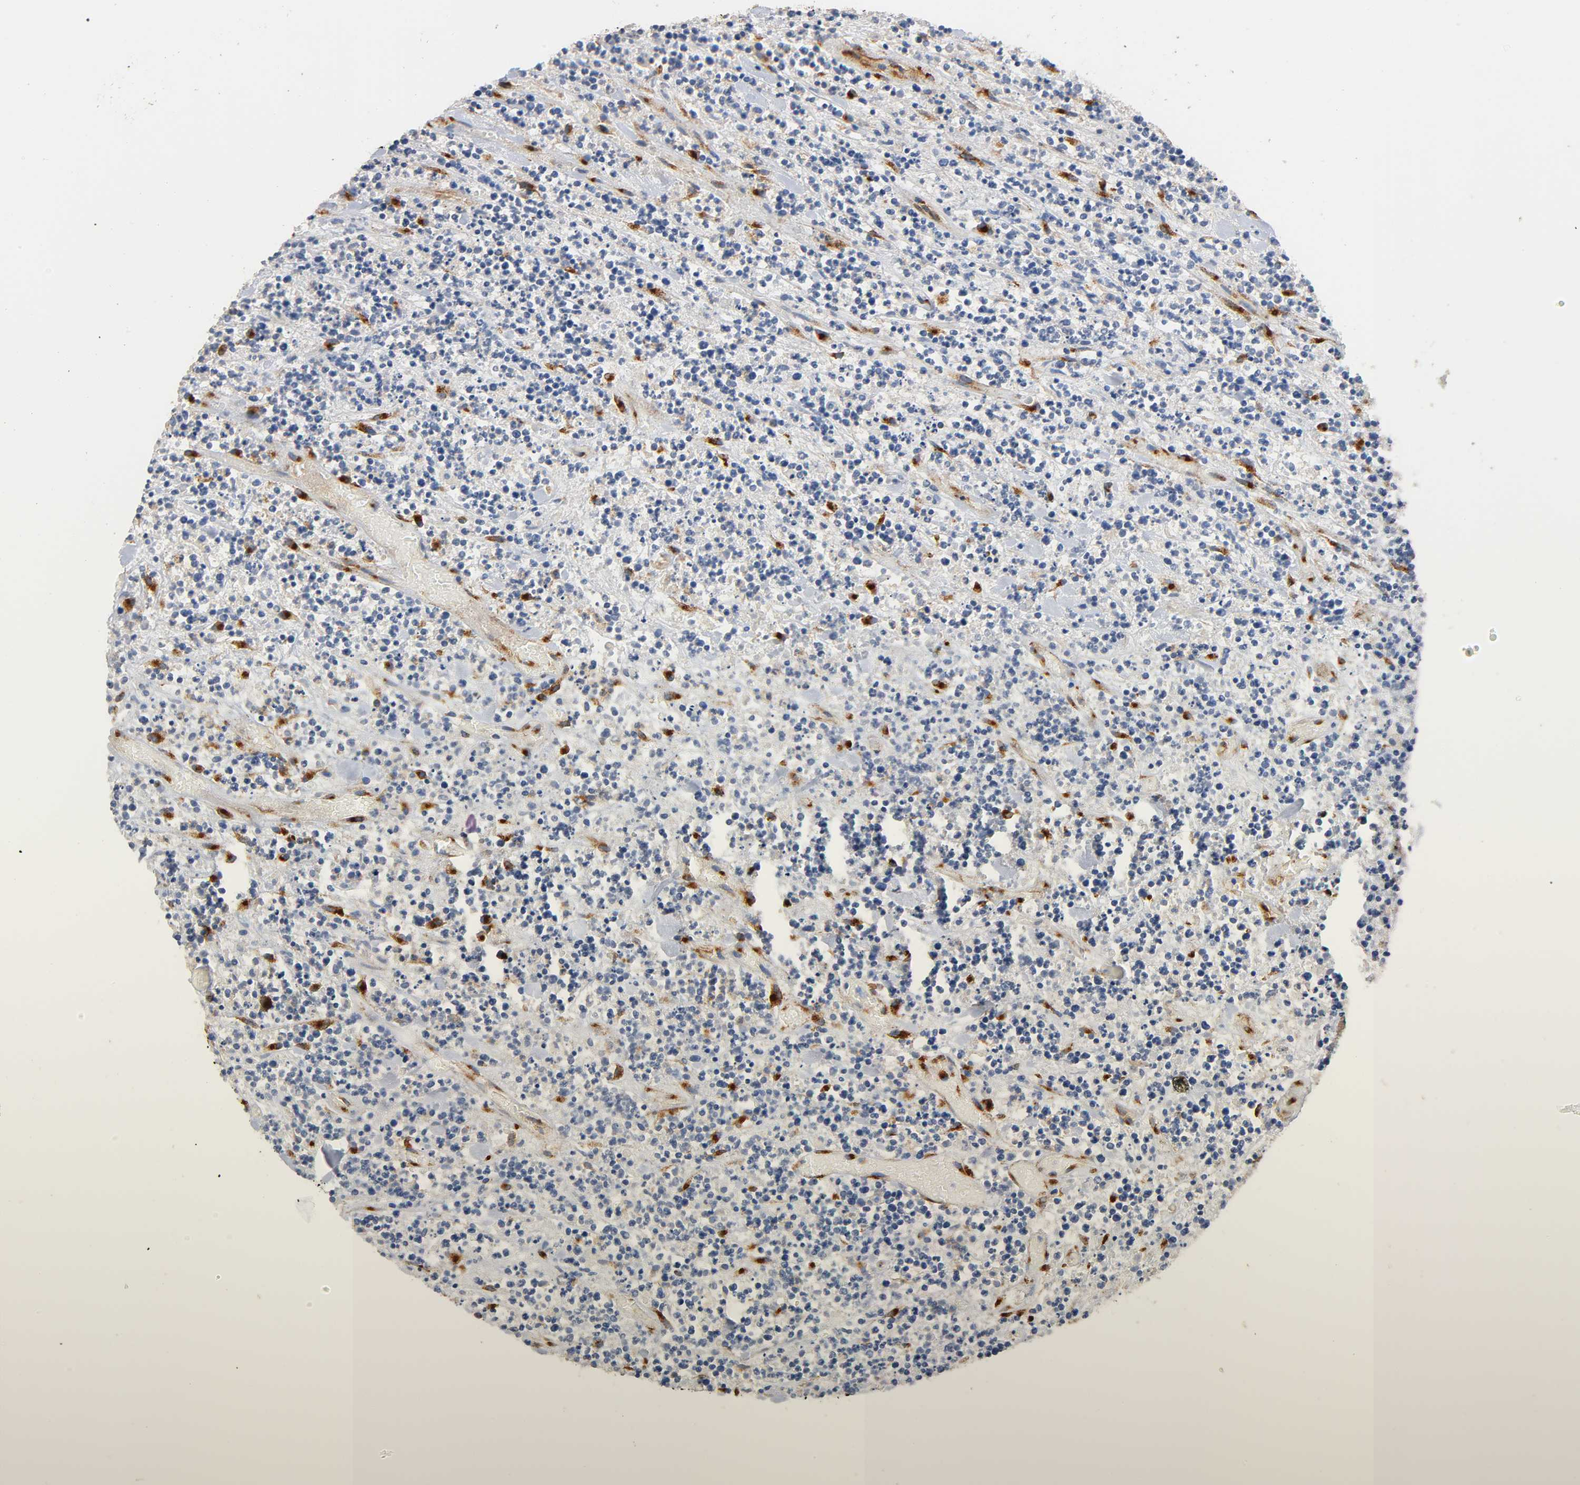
{"staining": {"intensity": "negative", "quantity": "none", "location": "none"}, "tissue": "lymphoma", "cell_type": "Tumor cells", "image_type": "cancer", "snomed": [{"axis": "morphology", "description": "Malignant lymphoma, non-Hodgkin's type, High grade"}, {"axis": "topography", "description": "Soft tissue"}], "caption": "This is an IHC micrograph of lymphoma. There is no expression in tumor cells.", "gene": "IFITM3", "patient": {"sex": "male", "age": 18}}